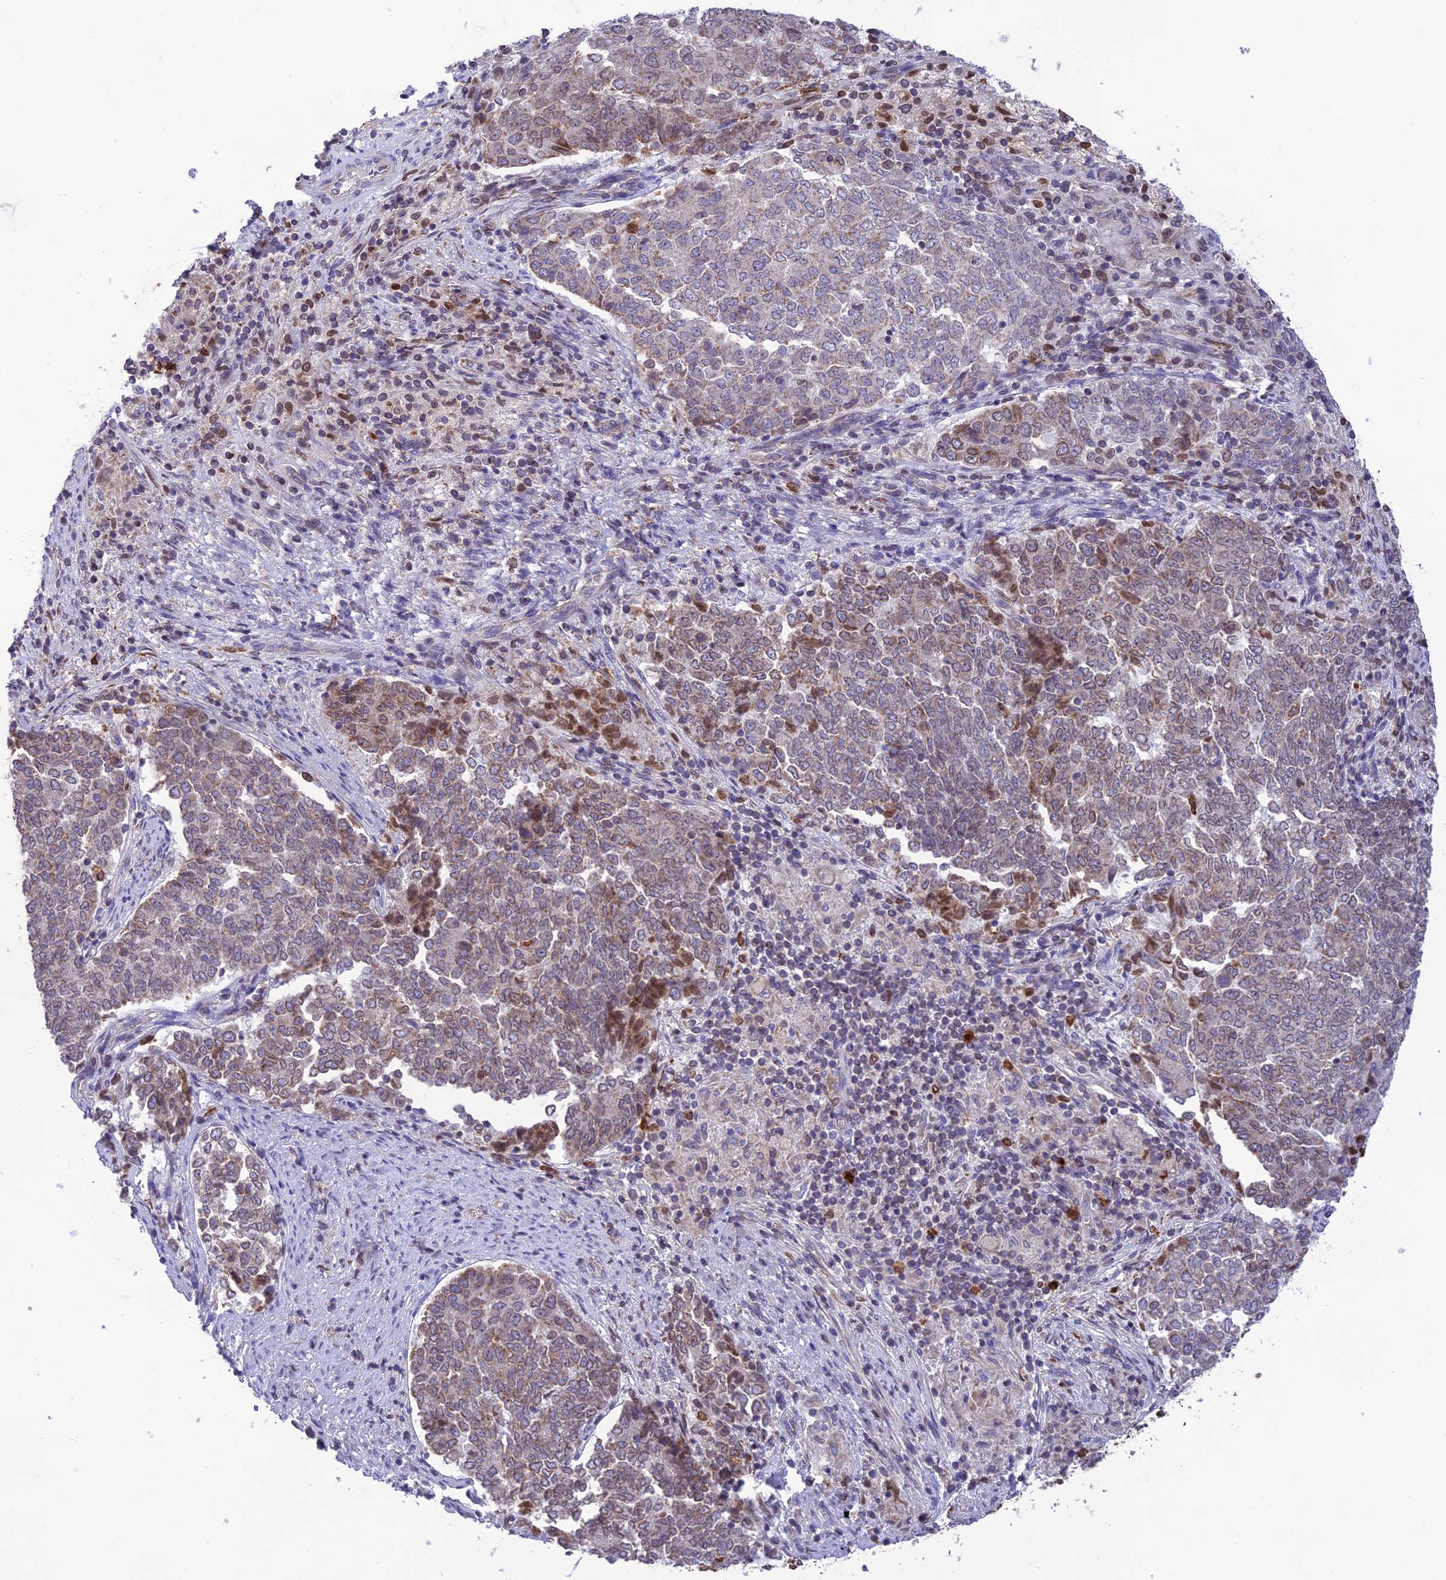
{"staining": {"intensity": "moderate", "quantity": "25%-75%", "location": "cytoplasmic/membranous"}, "tissue": "endometrial cancer", "cell_type": "Tumor cells", "image_type": "cancer", "snomed": [{"axis": "morphology", "description": "Adenocarcinoma, NOS"}, {"axis": "topography", "description": "Endometrium"}], "caption": "Adenocarcinoma (endometrial) tissue reveals moderate cytoplasmic/membranous expression in approximately 25%-75% of tumor cells, visualized by immunohistochemistry.", "gene": "PKHD1L1", "patient": {"sex": "female", "age": 80}}